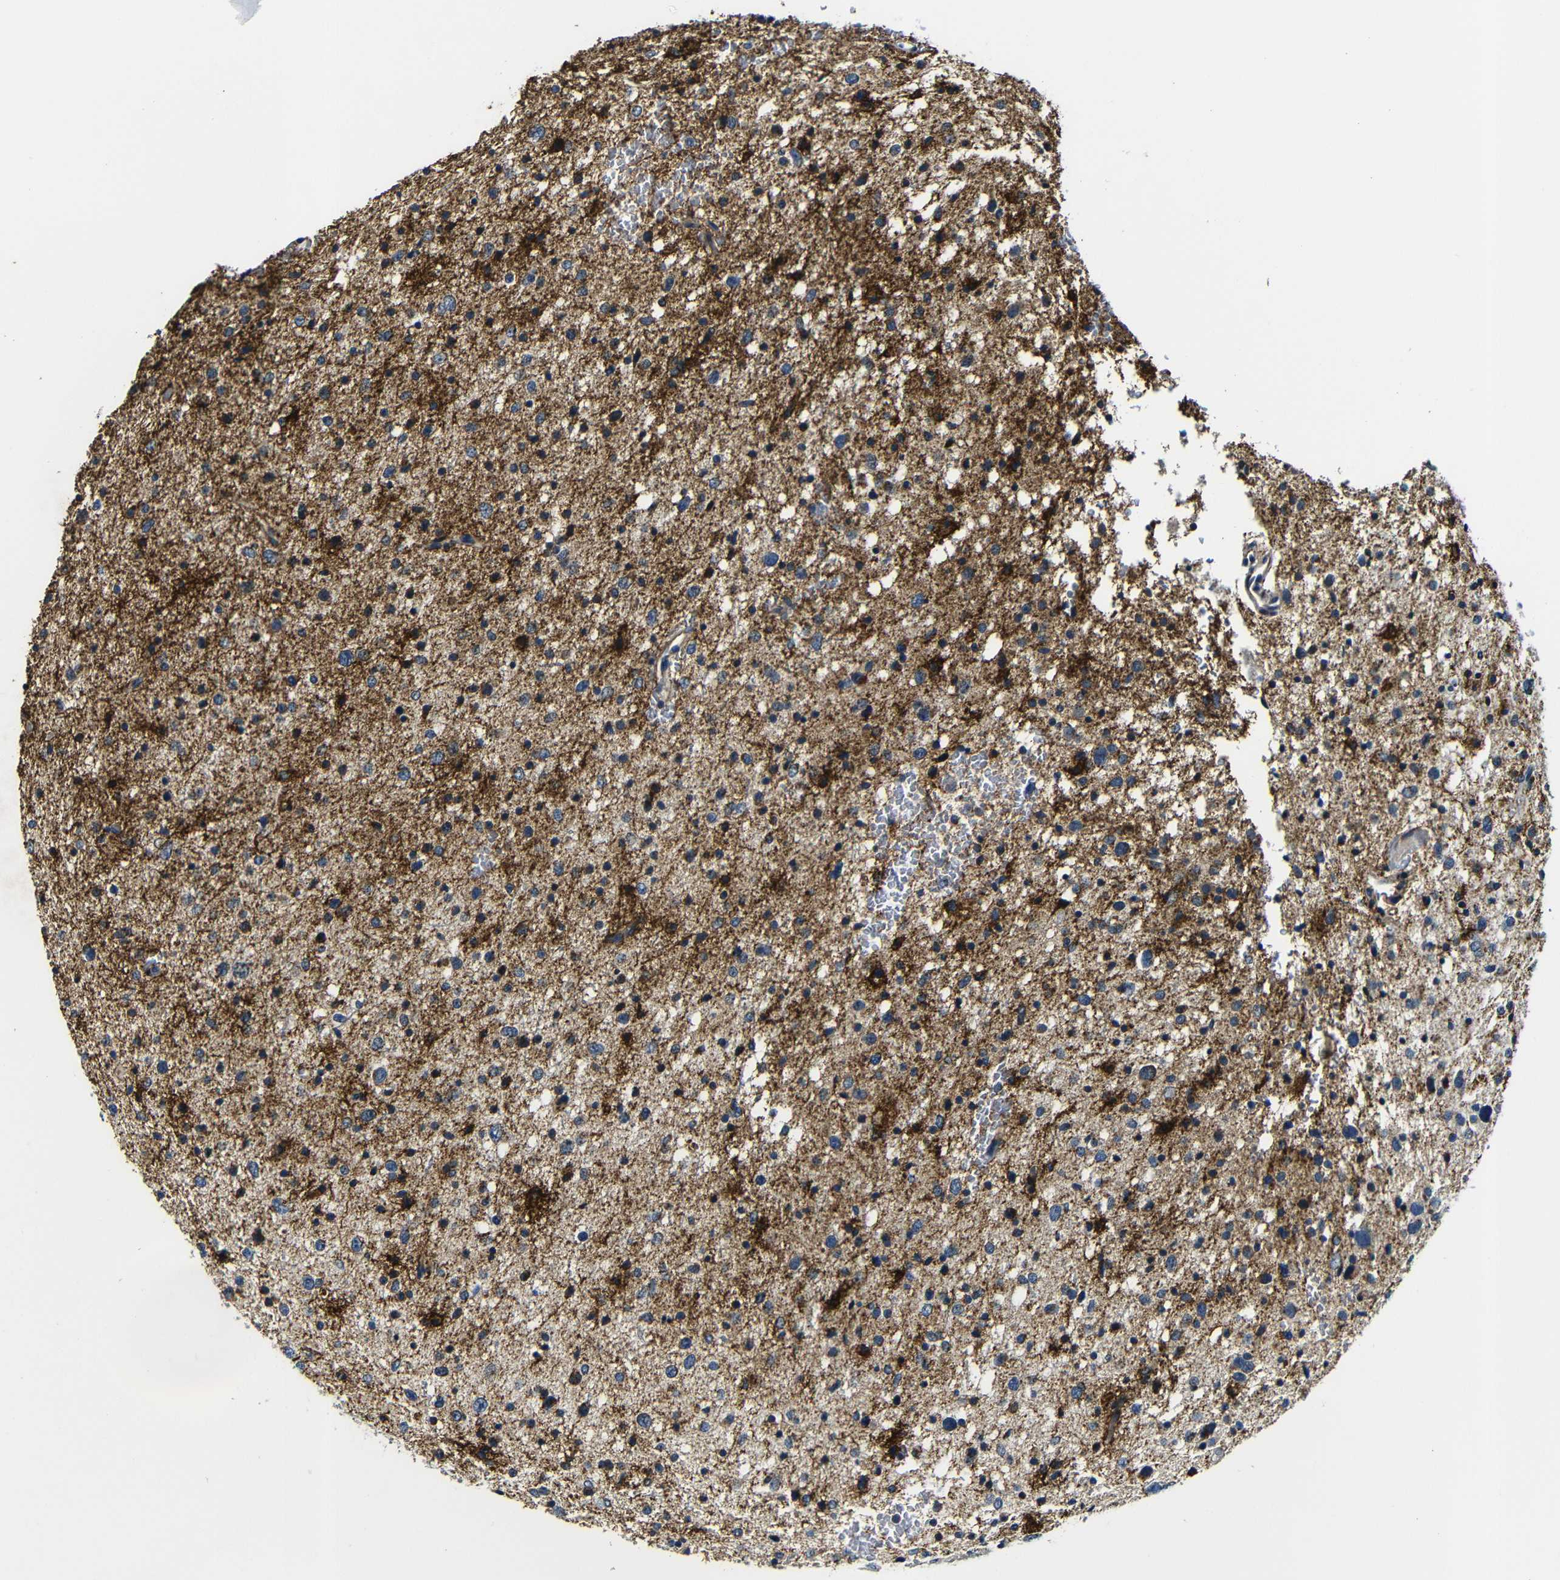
{"staining": {"intensity": "moderate", "quantity": ">75%", "location": "cytoplasmic/membranous"}, "tissue": "glioma", "cell_type": "Tumor cells", "image_type": "cancer", "snomed": [{"axis": "morphology", "description": "Glioma, malignant, Low grade"}, {"axis": "topography", "description": "Brain"}], "caption": "Glioma stained for a protein reveals moderate cytoplasmic/membranous positivity in tumor cells. The protein is shown in brown color, while the nuclei are stained blue.", "gene": "FKBP14", "patient": {"sex": "female", "age": 37}}